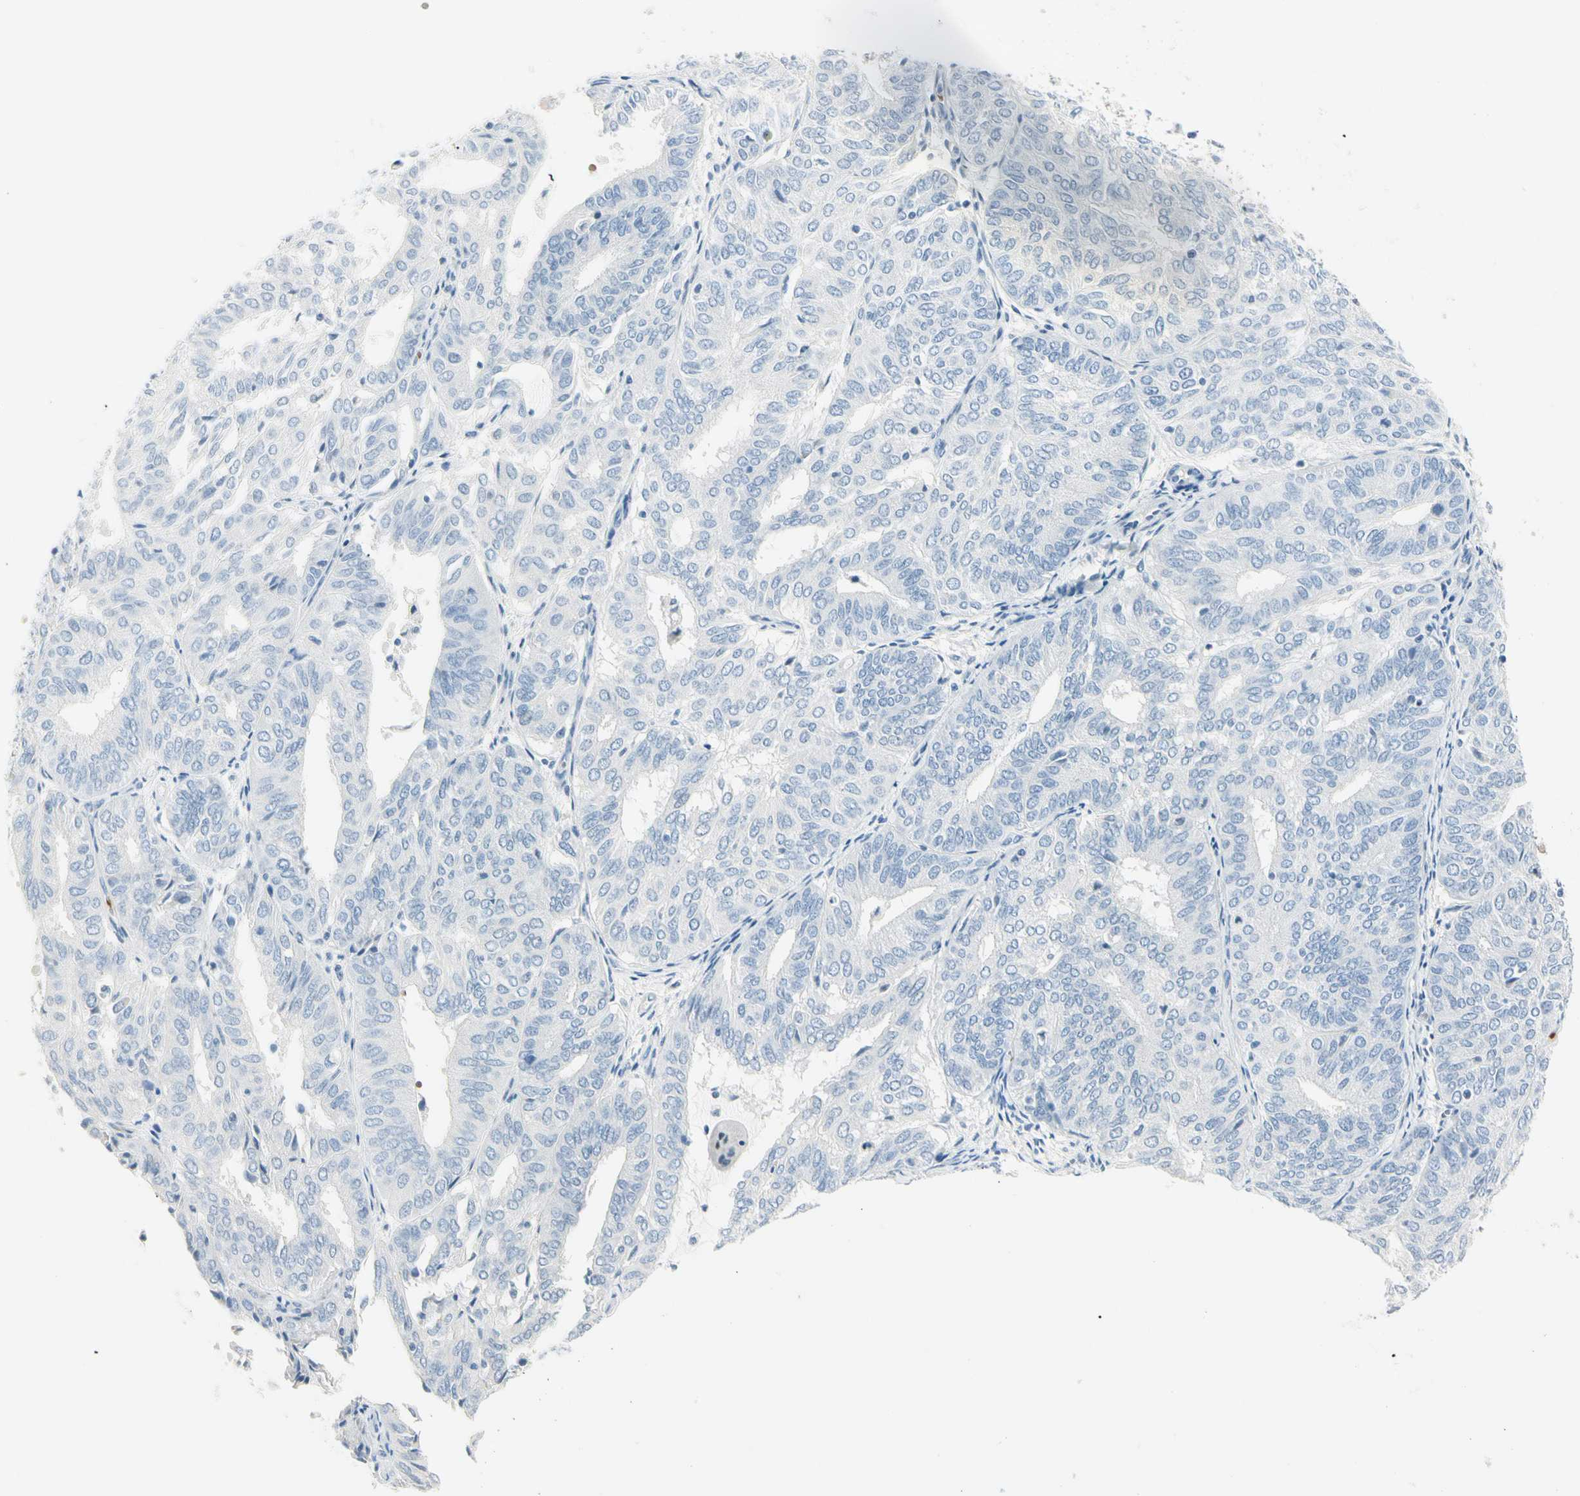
{"staining": {"intensity": "negative", "quantity": "none", "location": "none"}, "tissue": "endometrial cancer", "cell_type": "Tumor cells", "image_type": "cancer", "snomed": [{"axis": "morphology", "description": "Adenocarcinoma, NOS"}, {"axis": "topography", "description": "Uterus"}], "caption": "Endometrial cancer was stained to show a protein in brown. There is no significant expression in tumor cells.", "gene": "CA1", "patient": {"sex": "female", "age": 60}}